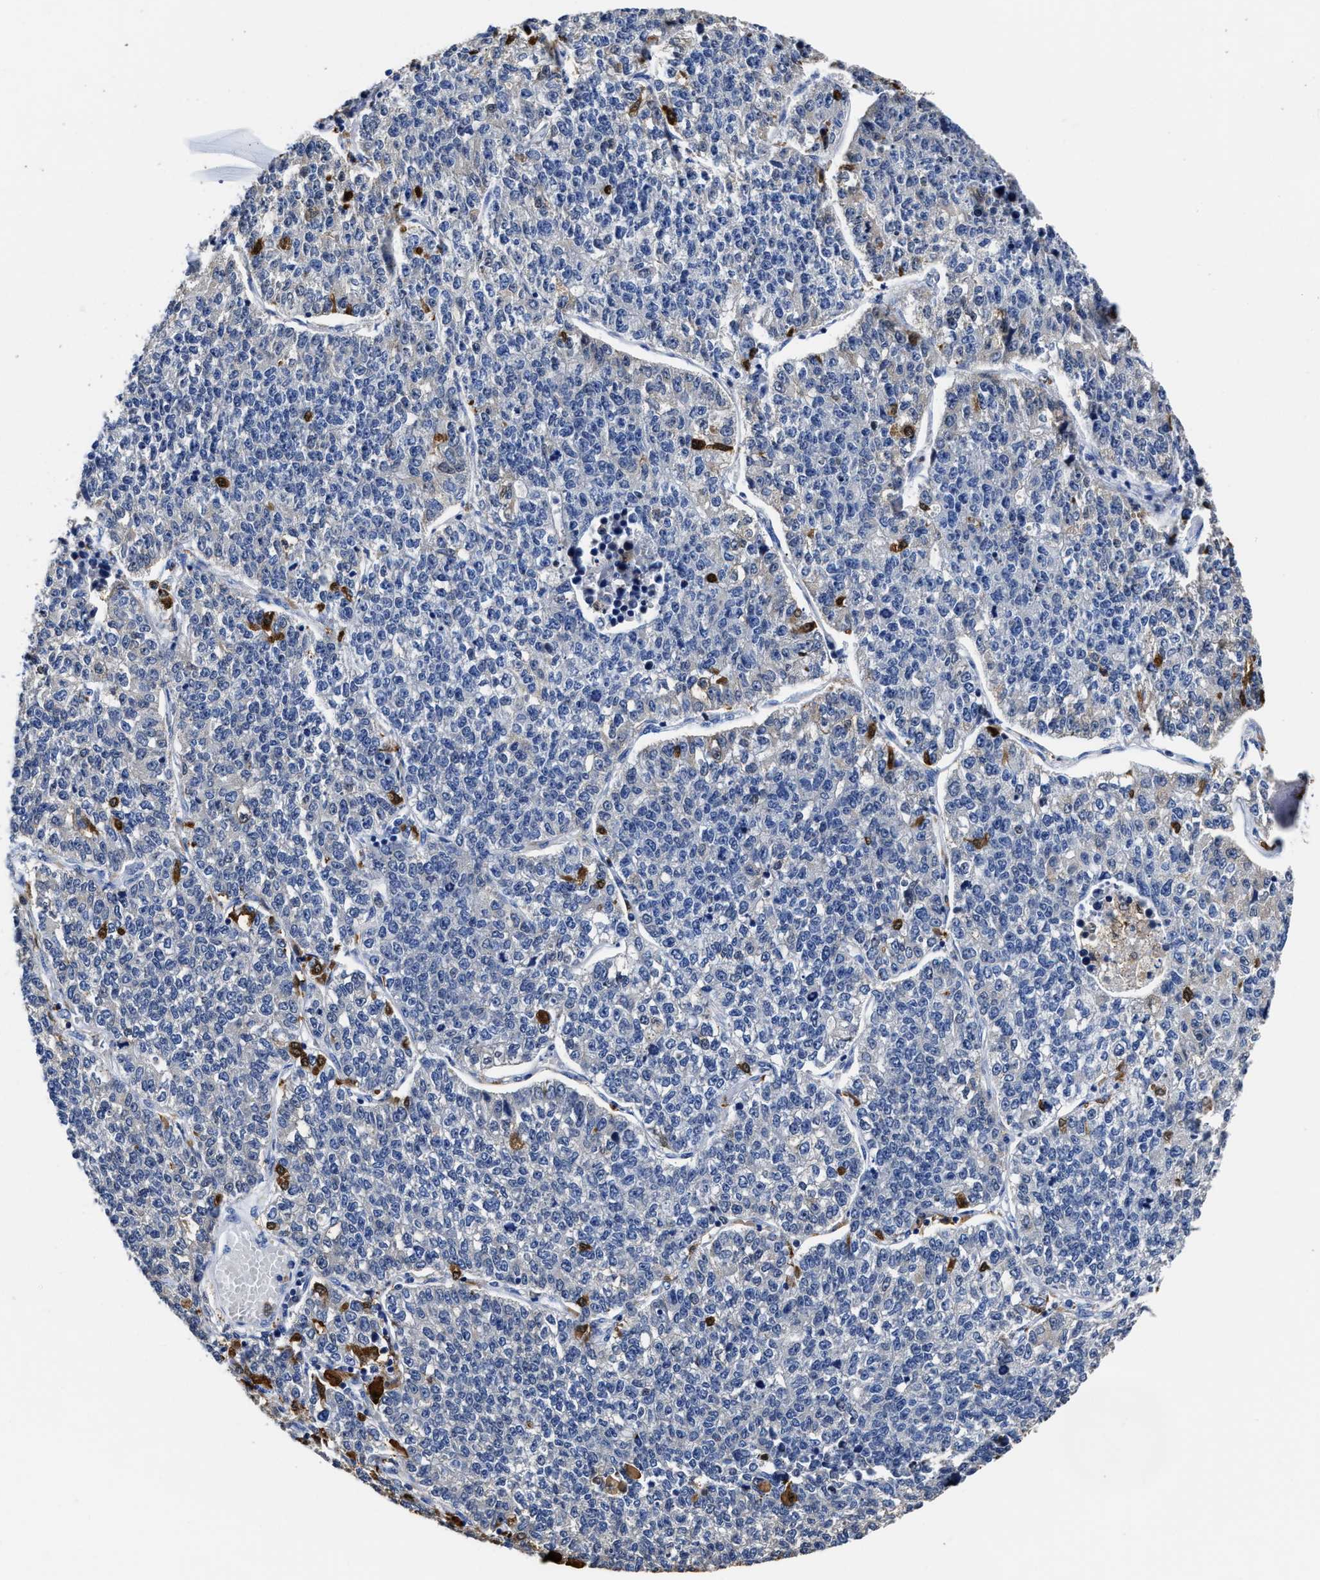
{"staining": {"intensity": "negative", "quantity": "none", "location": "none"}, "tissue": "lung cancer", "cell_type": "Tumor cells", "image_type": "cancer", "snomed": [{"axis": "morphology", "description": "Adenocarcinoma, NOS"}, {"axis": "topography", "description": "Lung"}], "caption": "Immunohistochemistry (IHC) histopathology image of human lung cancer stained for a protein (brown), which displays no expression in tumor cells. (Stains: DAB immunohistochemistry with hematoxylin counter stain, Microscopy: brightfield microscopy at high magnification).", "gene": "PRPF4B", "patient": {"sex": "male", "age": 49}}